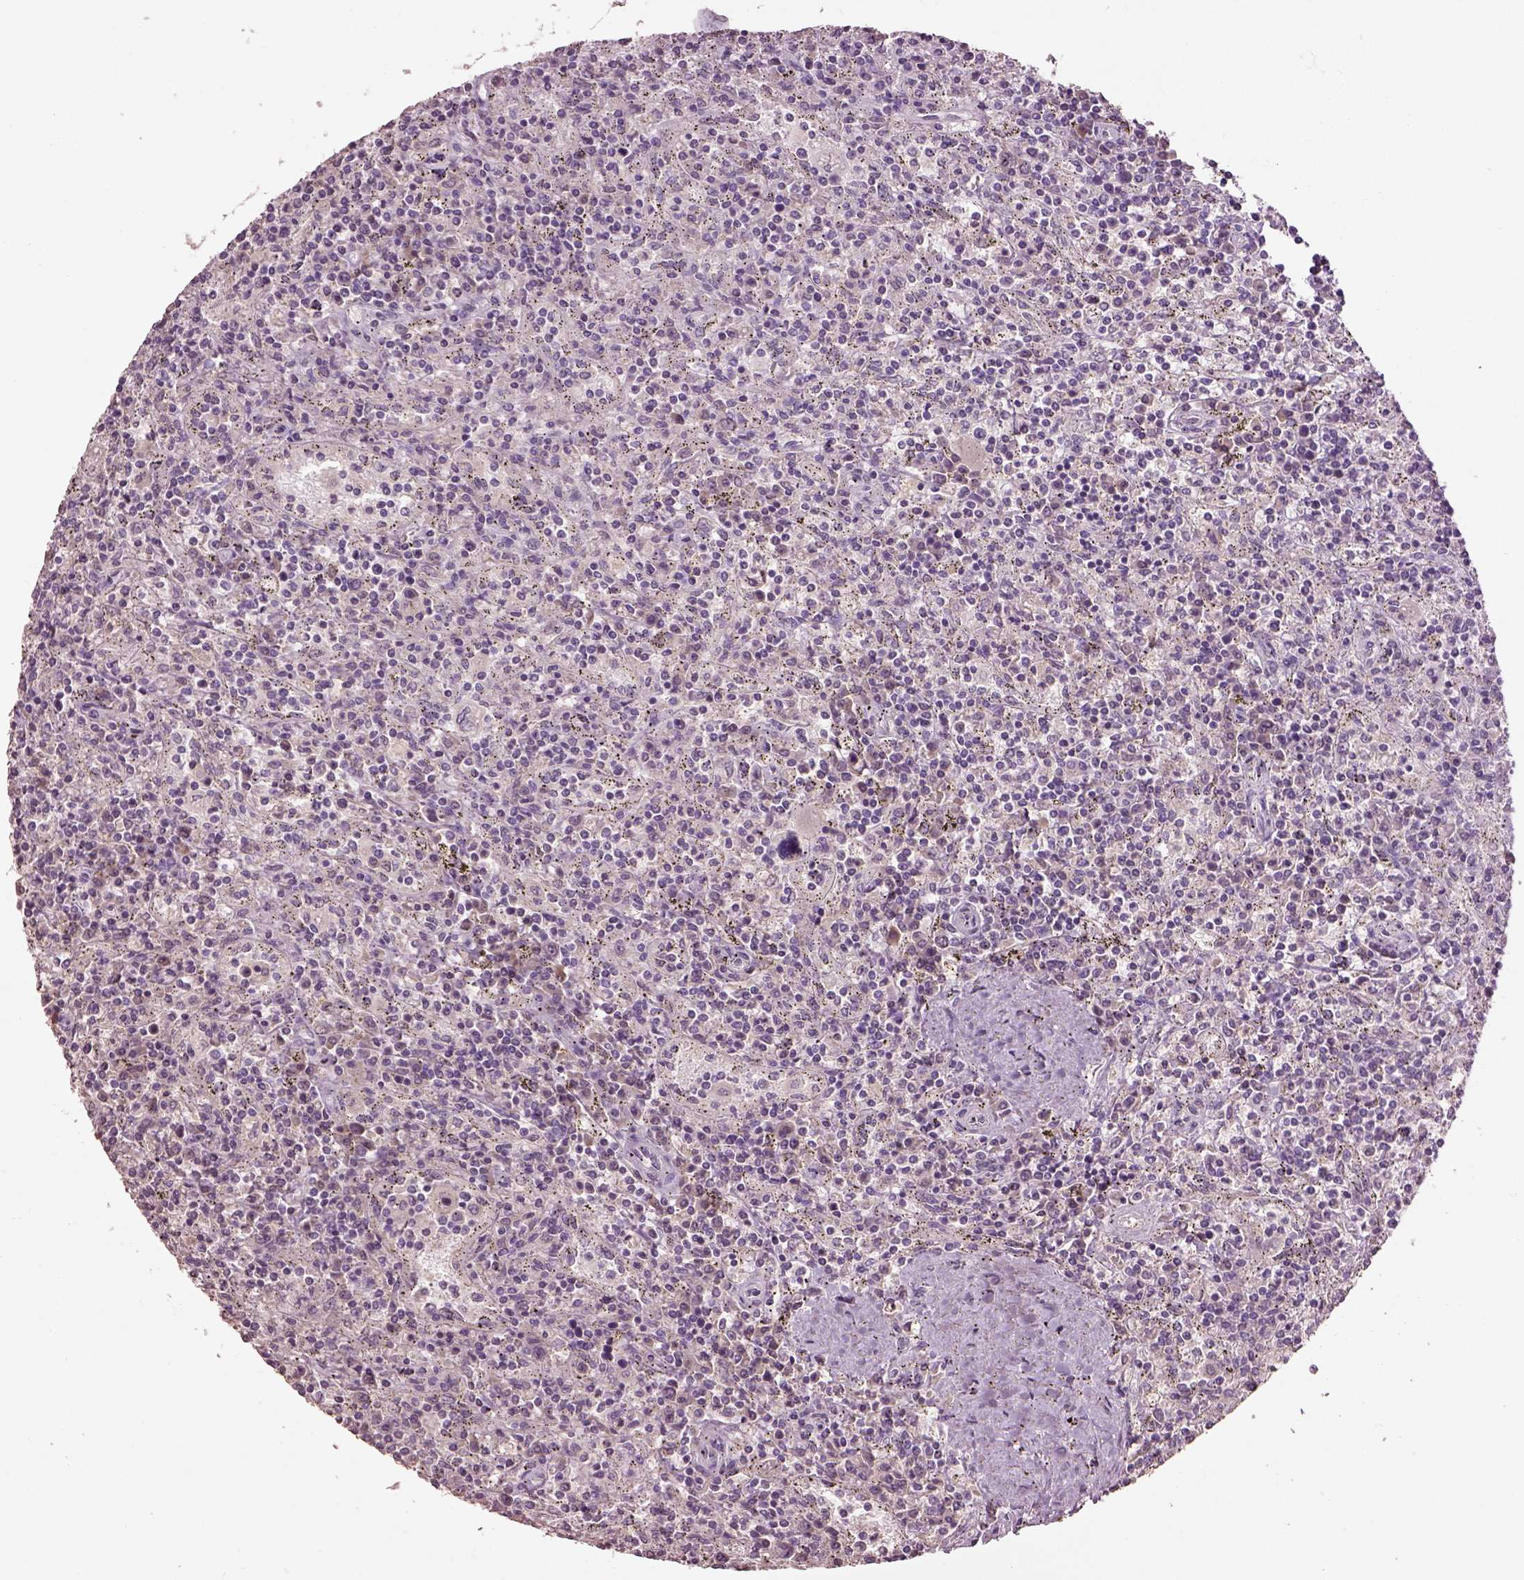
{"staining": {"intensity": "negative", "quantity": "none", "location": "none"}, "tissue": "lymphoma", "cell_type": "Tumor cells", "image_type": "cancer", "snomed": [{"axis": "morphology", "description": "Malignant lymphoma, non-Hodgkin's type, Low grade"}, {"axis": "topography", "description": "Spleen"}], "caption": "A photomicrograph of human low-grade malignant lymphoma, non-Hodgkin's type is negative for staining in tumor cells.", "gene": "KCNIP3", "patient": {"sex": "male", "age": 62}}